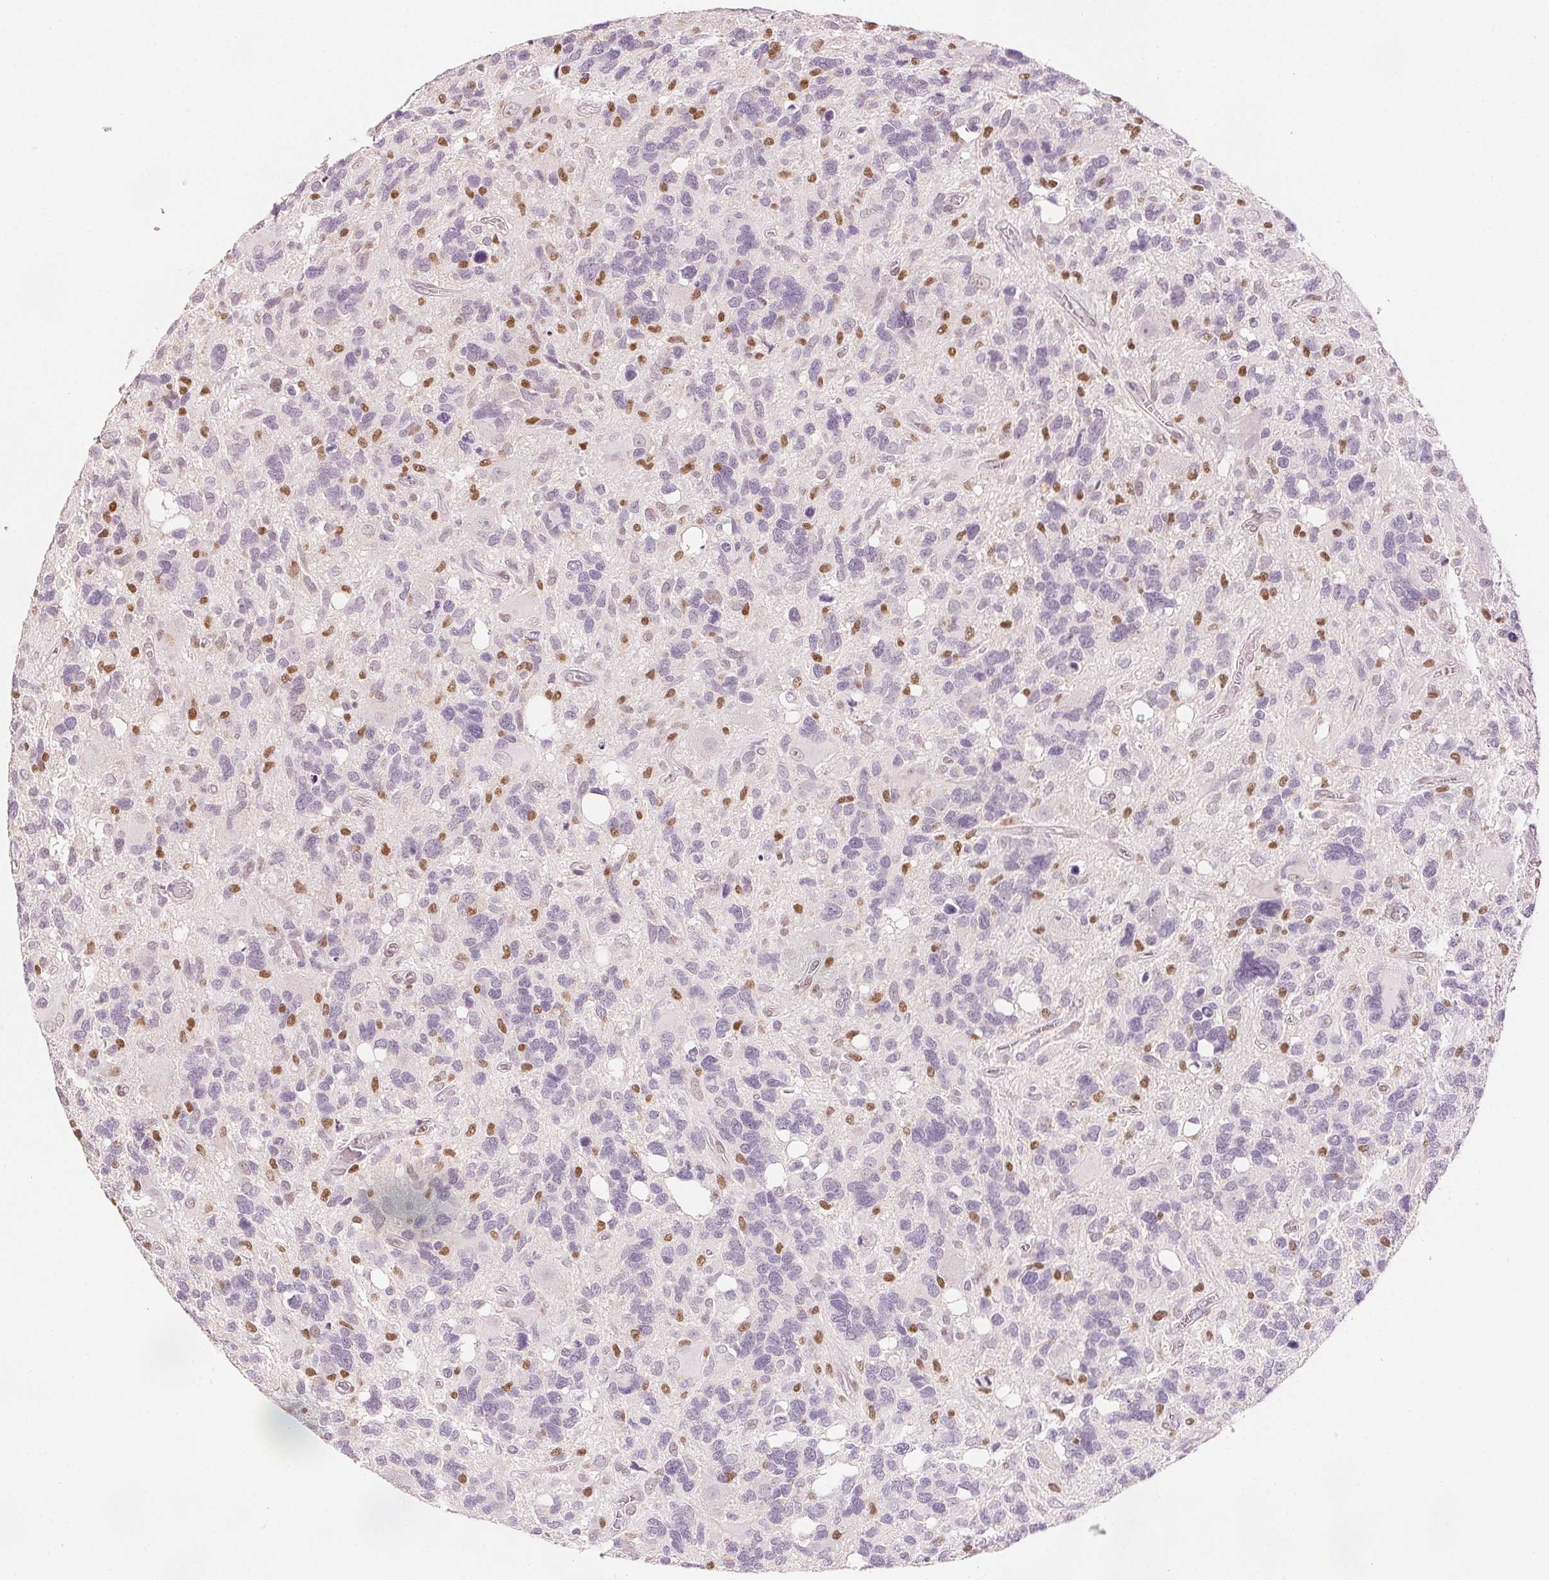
{"staining": {"intensity": "negative", "quantity": "none", "location": "none"}, "tissue": "glioma", "cell_type": "Tumor cells", "image_type": "cancer", "snomed": [{"axis": "morphology", "description": "Glioma, malignant, High grade"}, {"axis": "topography", "description": "Brain"}], "caption": "Protein analysis of malignant glioma (high-grade) demonstrates no significant staining in tumor cells. Nuclei are stained in blue.", "gene": "RUNX2", "patient": {"sex": "male", "age": 49}}